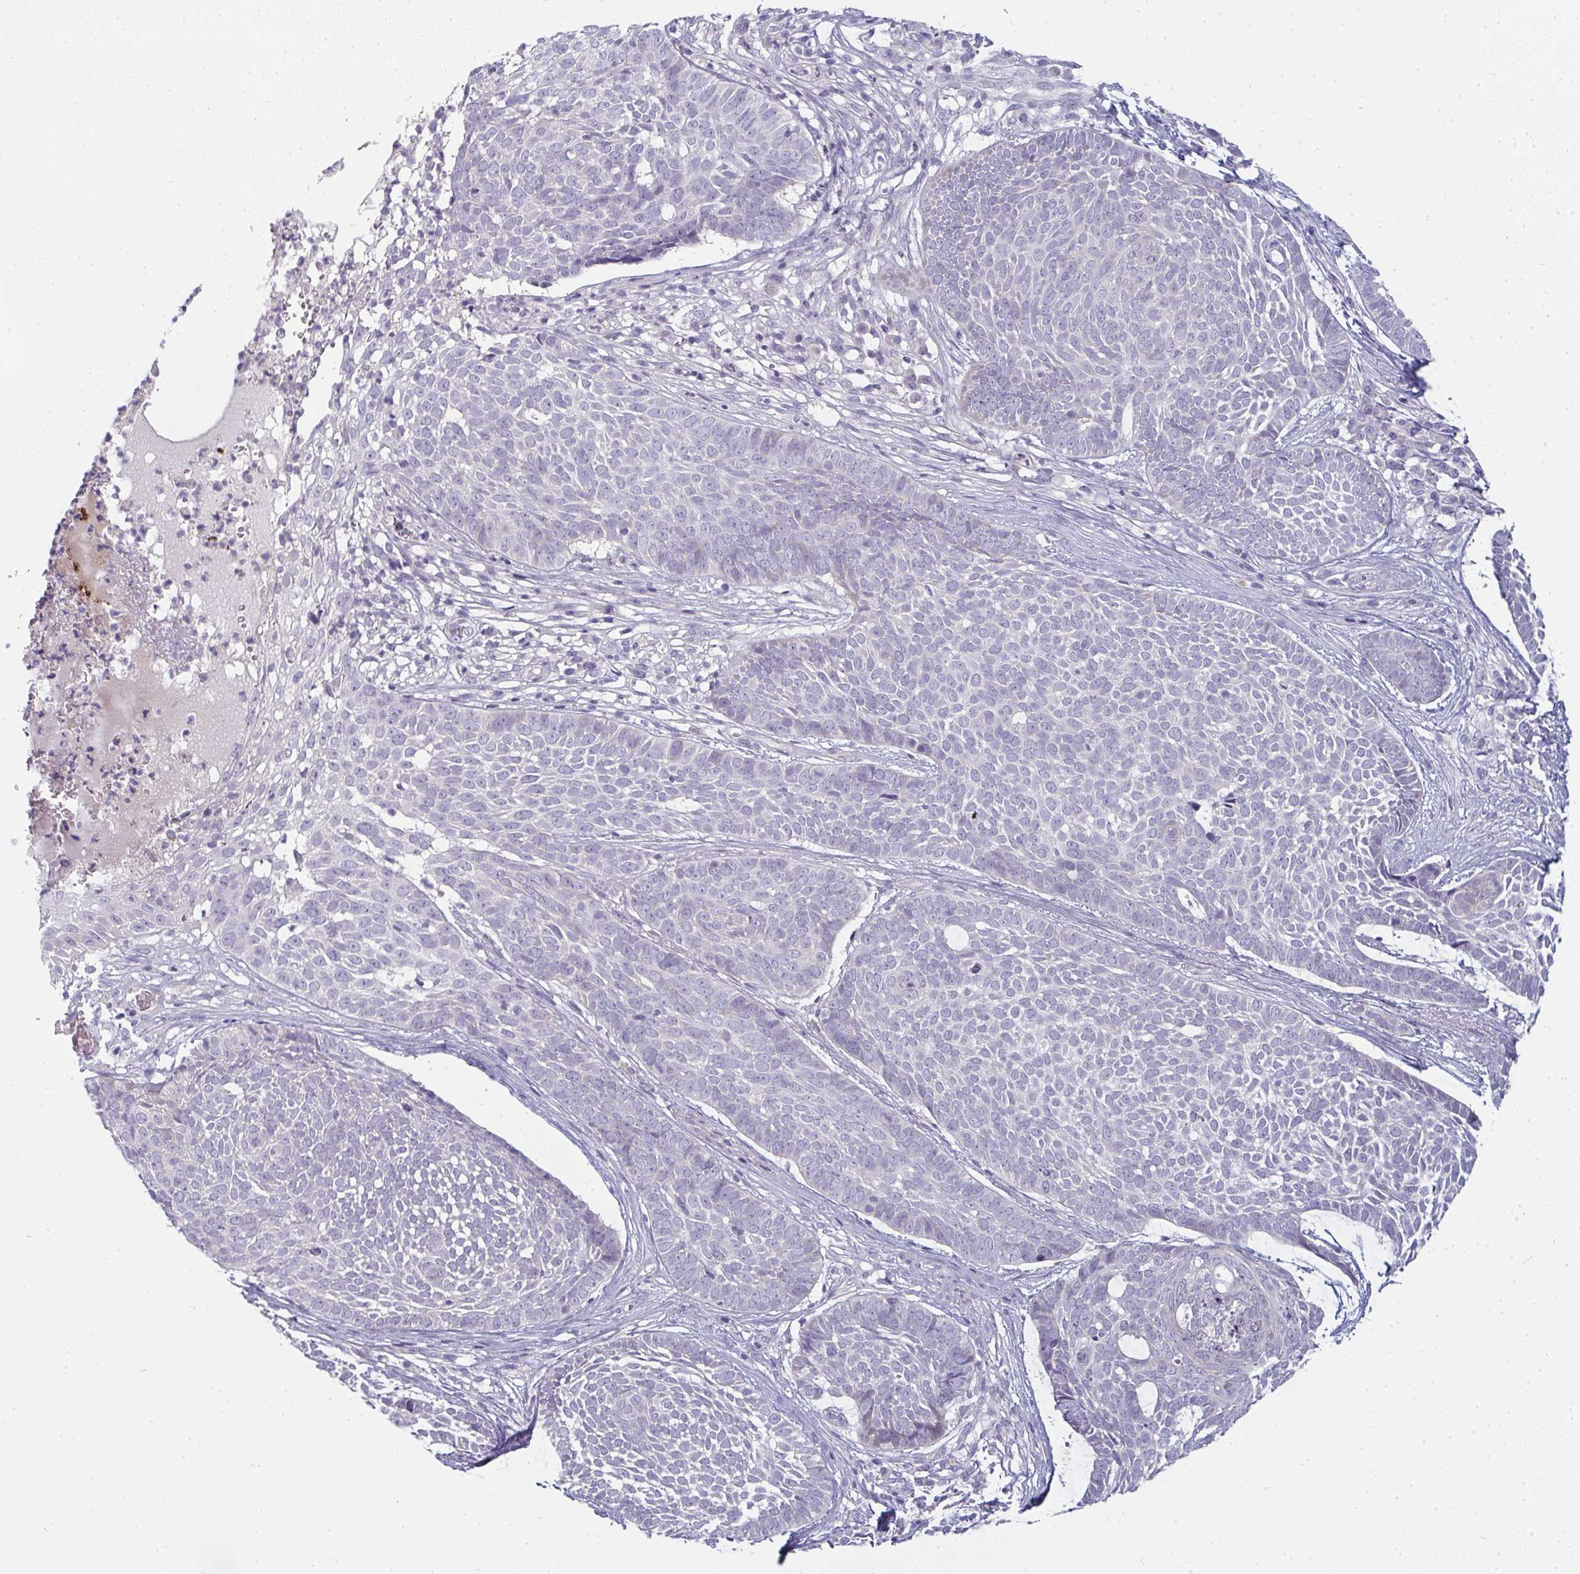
{"staining": {"intensity": "negative", "quantity": "none", "location": "none"}, "tissue": "skin cancer", "cell_type": "Tumor cells", "image_type": "cancer", "snomed": [{"axis": "morphology", "description": "Basal cell carcinoma"}, {"axis": "topography", "description": "Skin"}], "caption": "This is an IHC image of skin basal cell carcinoma. There is no positivity in tumor cells.", "gene": "SHB", "patient": {"sex": "female", "age": 89}}